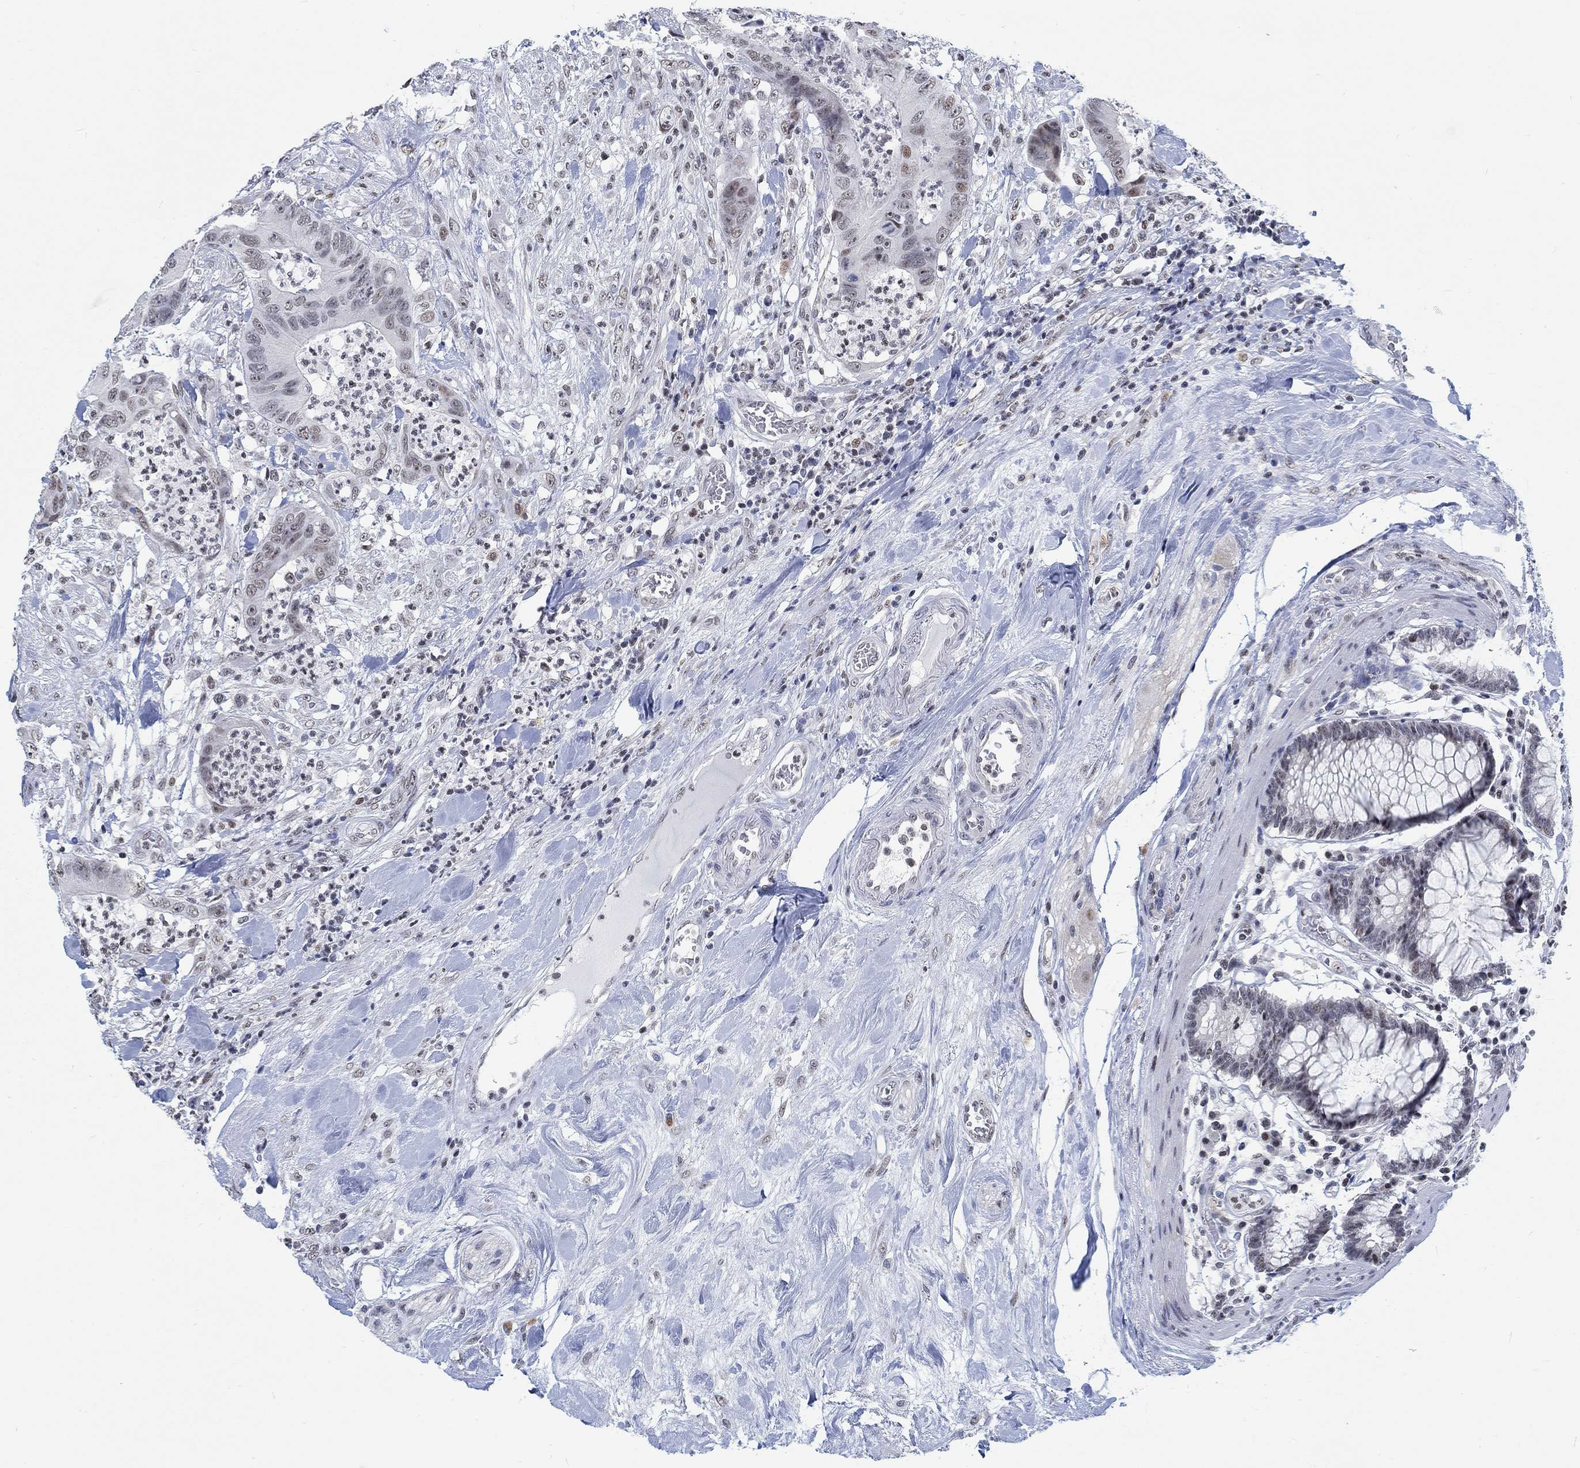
{"staining": {"intensity": "weak", "quantity": "<25%", "location": "nuclear"}, "tissue": "colorectal cancer", "cell_type": "Tumor cells", "image_type": "cancer", "snomed": [{"axis": "morphology", "description": "Adenocarcinoma, NOS"}, {"axis": "topography", "description": "Colon"}], "caption": "High power microscopy image of an IHC micrograph of colorectal cancer, revealing no significant staining in tumor cells.", "gene": "KCNH8", "patient": {"sex": "male", "age": 84}}